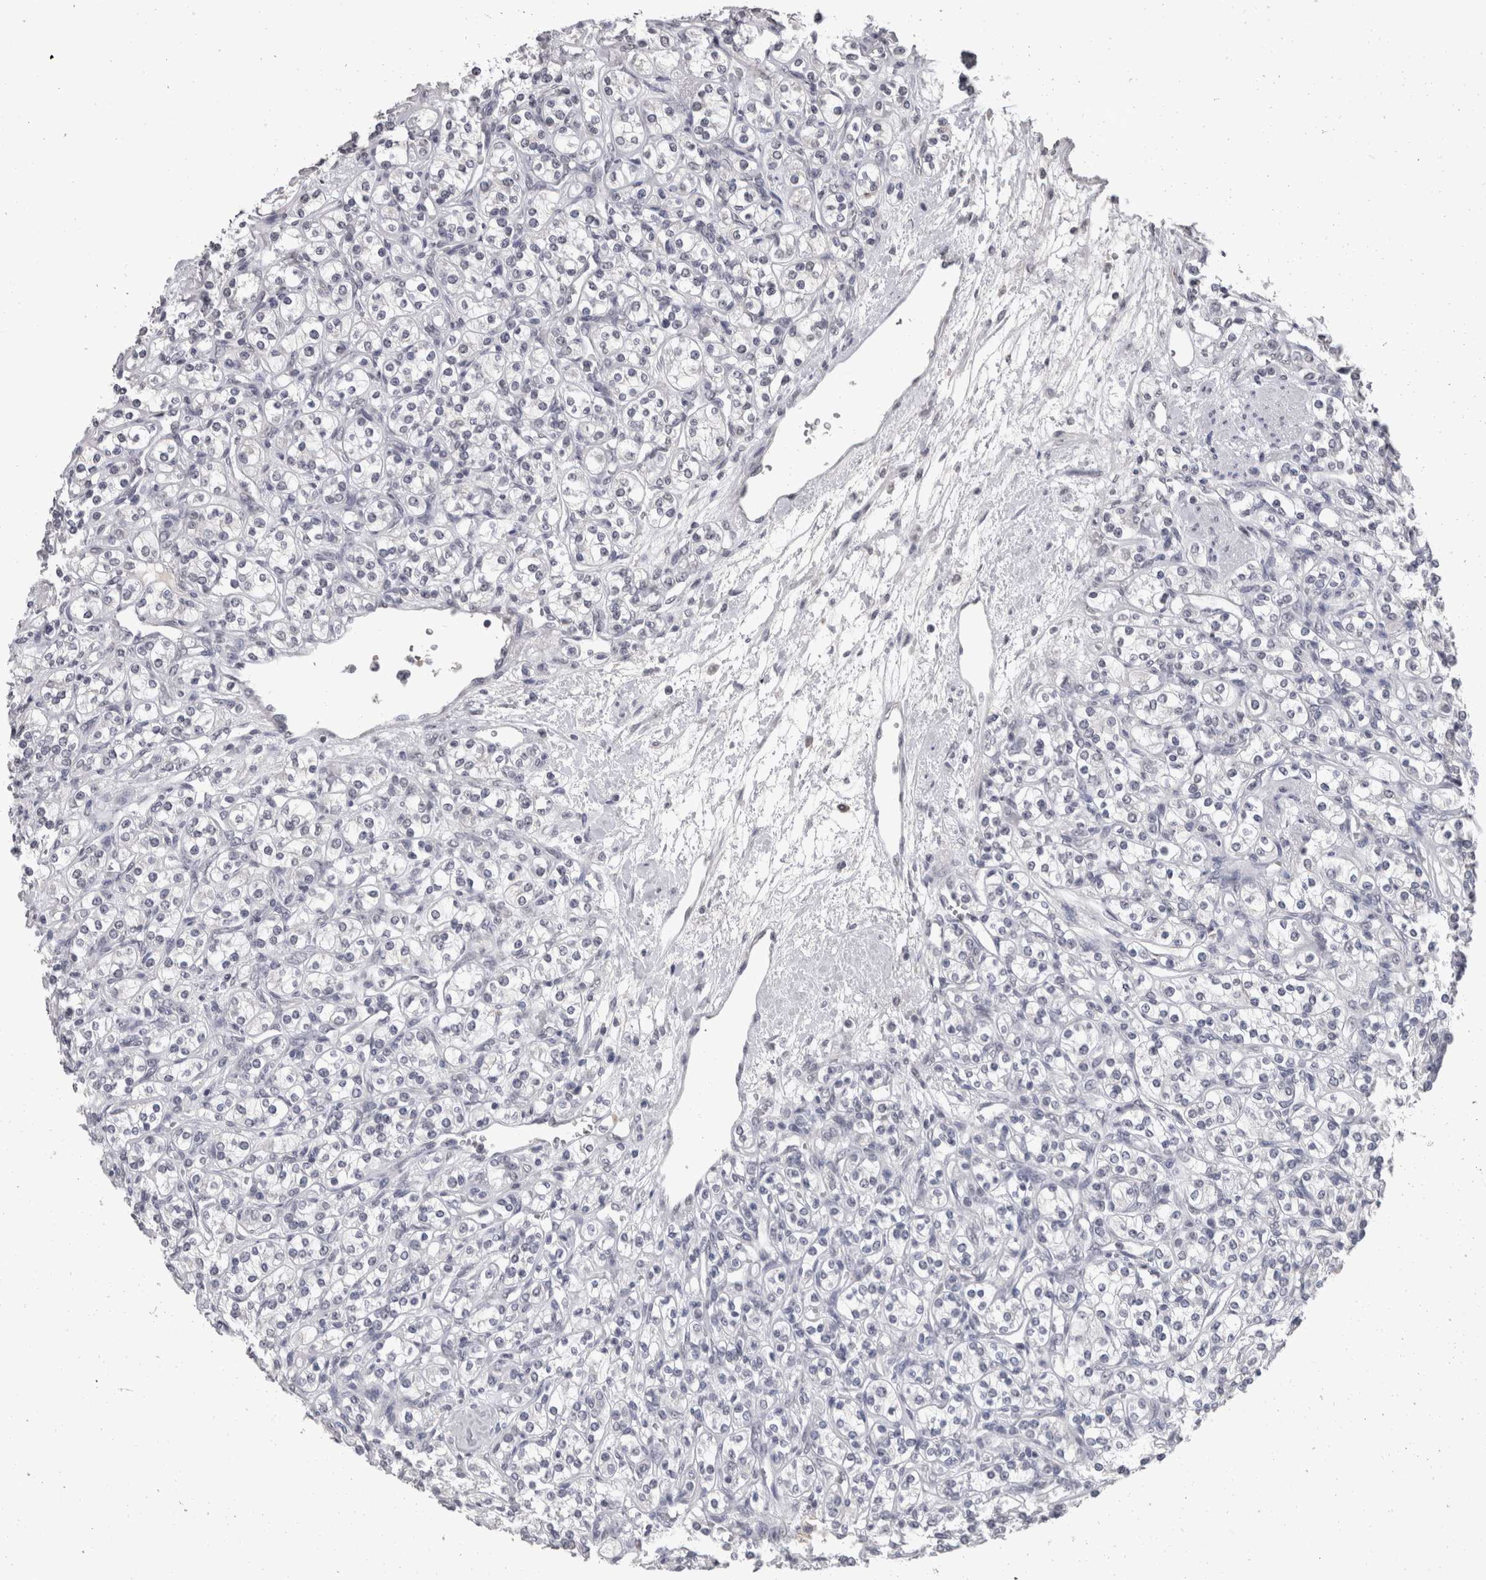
{"staining": {"intensity": "negative", "quantity": "none", "location": "none"}, "tissue": "renal cancer", "cell_type": "Tumor cells", "image_type": "cancer", "snomed": [{"axis": "morphology", "description": "Adenocarcinoma, NOS"}, {"axis": "topography", "description": "Kidney"}], "caption": "This is a histopathology image of immunohistochemistry (IHC) staining of renal cancer, which shows no positivity in tumor cells. (Stains: DAB (3,3'-diaminobenzidine) immunohistochemistry (IHC) with hematoxylin counter stain, Microscopy: brightfield microscopy at high magnification).", "gene": "DDX17", "patient": {"sex": "male", "age": 77}}